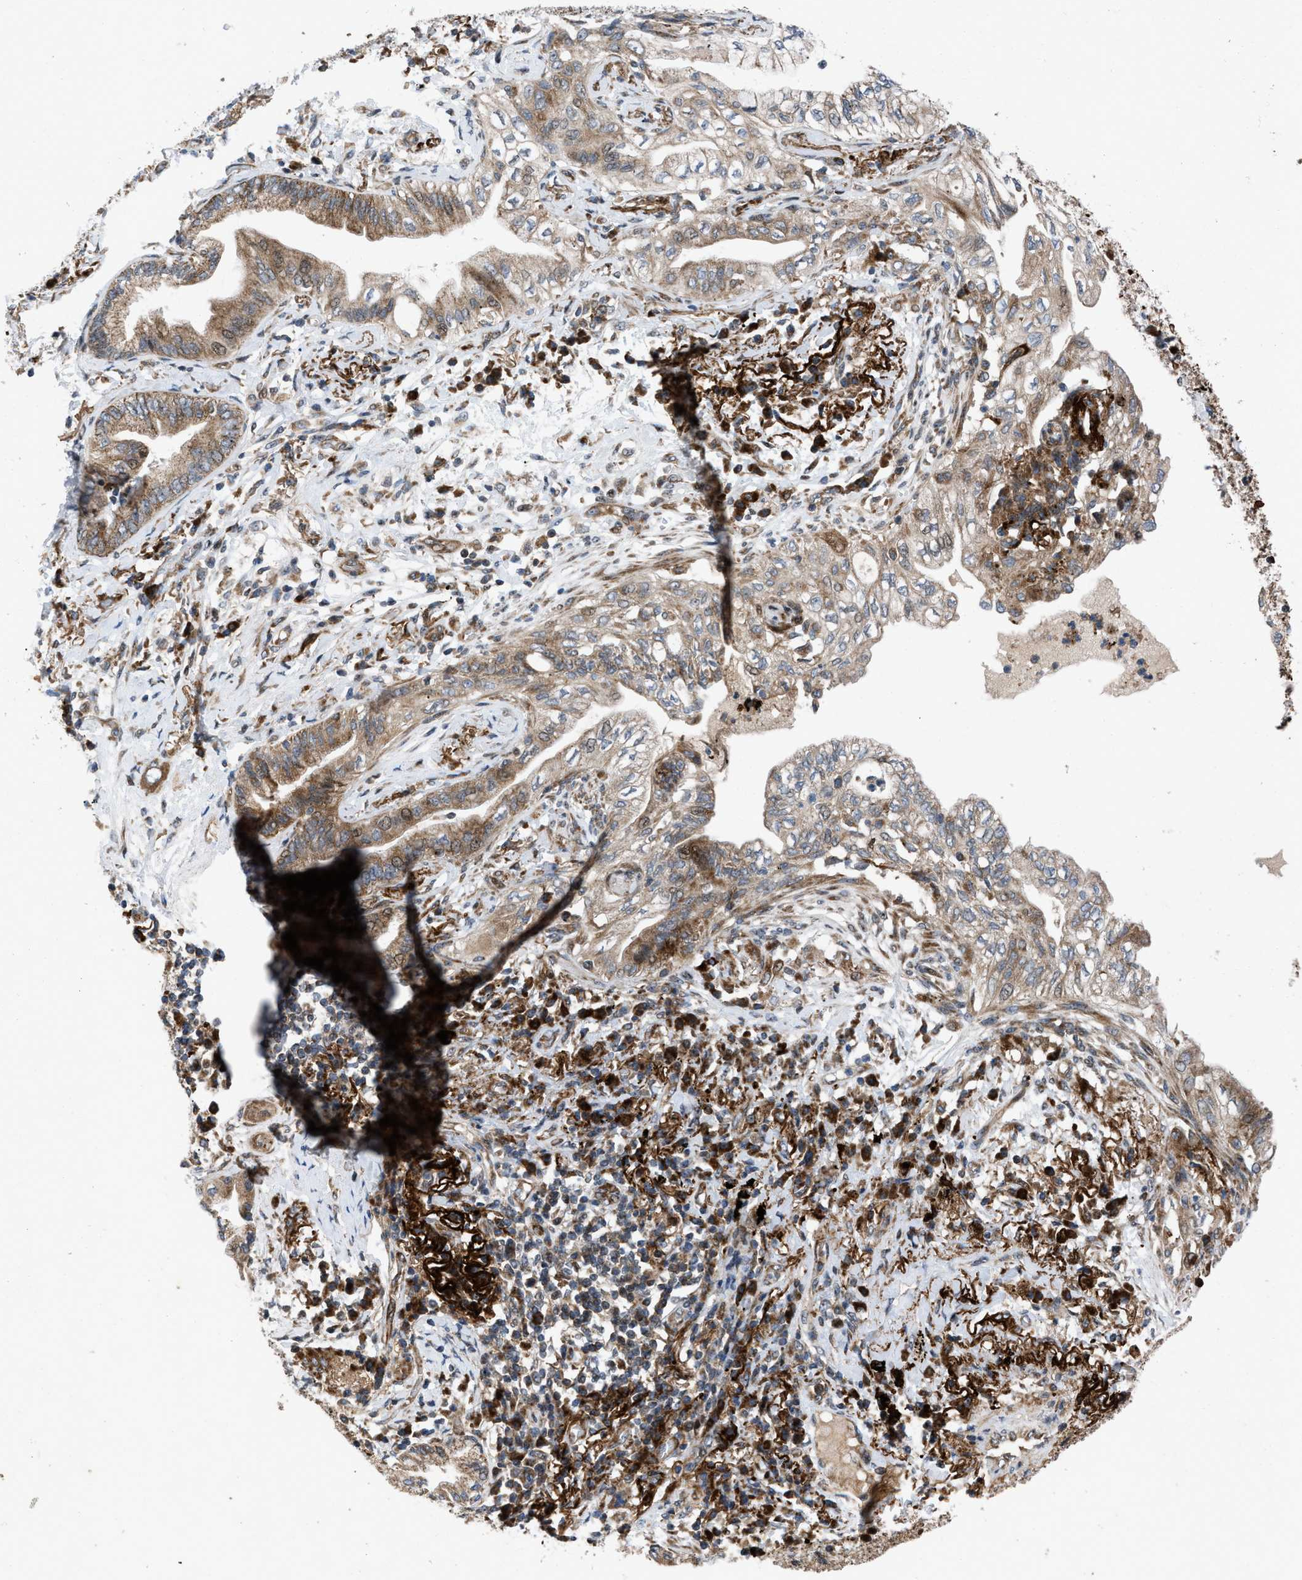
{"staining": {"intensity": "moderate", "quantity": "25%-75%", "location": "cytoplasmic/membranous"}, "tissue": "lung cancer", "cell_type": "Tumor cells", "image_type": "cancer", "snomed": [{"axis": "morphology", "description": "Normal tissue, NOS"}, {"axis": "morphology", "description": "Adenocarcinoma, NOS"}, {"axis": "topography", "description": "Bronchus"}, {"axis": "topography", "description": "Lung"}], "caption": "Lung cancer stained with a brown dye demonstrates moderate cytoplasmic/membranous positive positivity in about 25%-75% of tumor cells.", "gene": "AP3M2", "patient": {"sex": "female", "age": 70}}